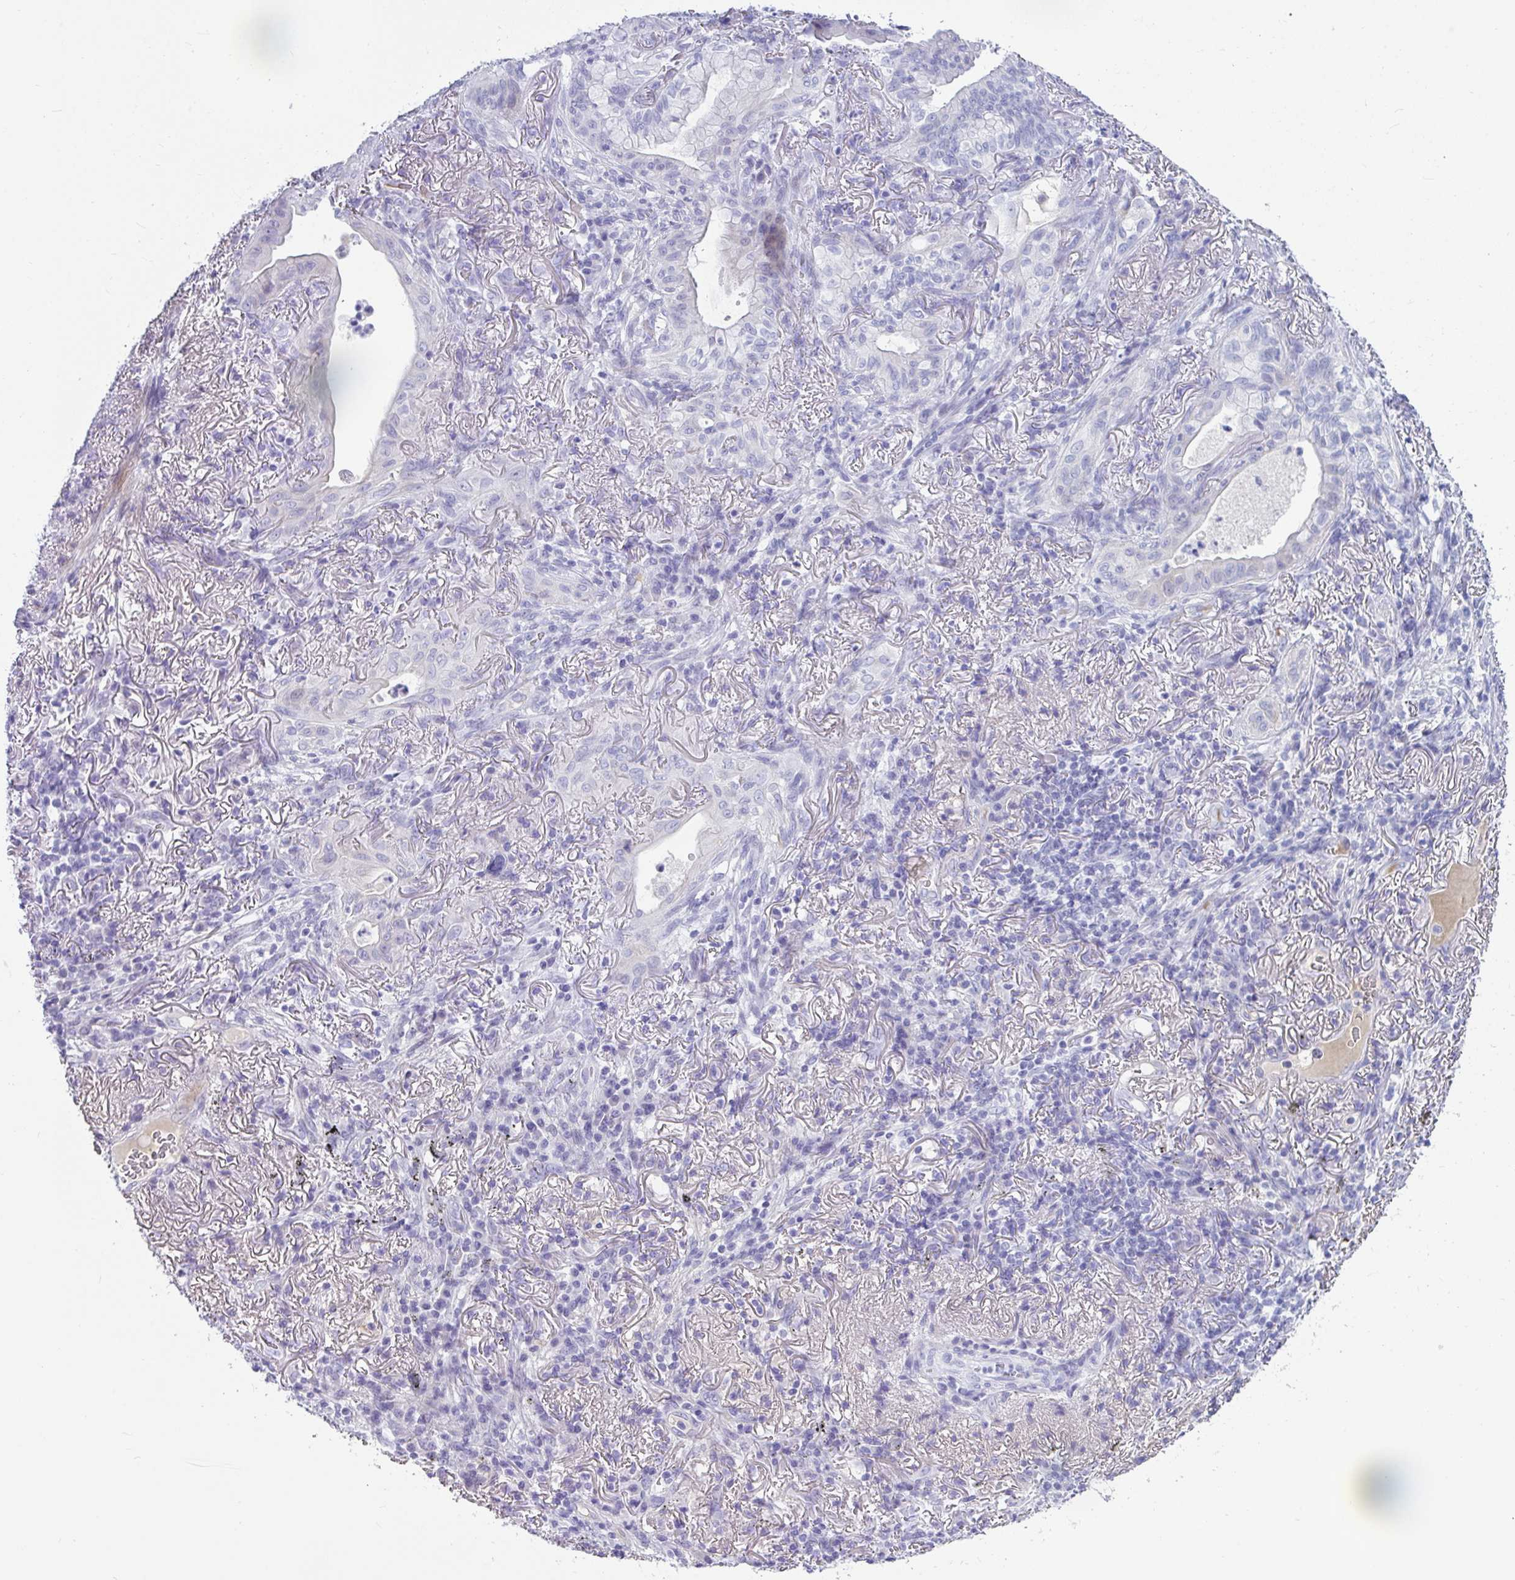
{"staining": {"intensity": "negative", "quantity": "none", "location": "none"}, "tissue": "lung cancer", "cell_type": "Tumor cells", "image_type": "cancer", "snomed": [{"axis": "morphology", "description": "Adenocarcinoma, NOS"}, {"axis": "topography", "description": "Lung"}], "caption": "Tumor cells show no significant staining in lung adenocarcinoma.", "gene": "NPY", "patient": {"sex": "male", "age": 77}}